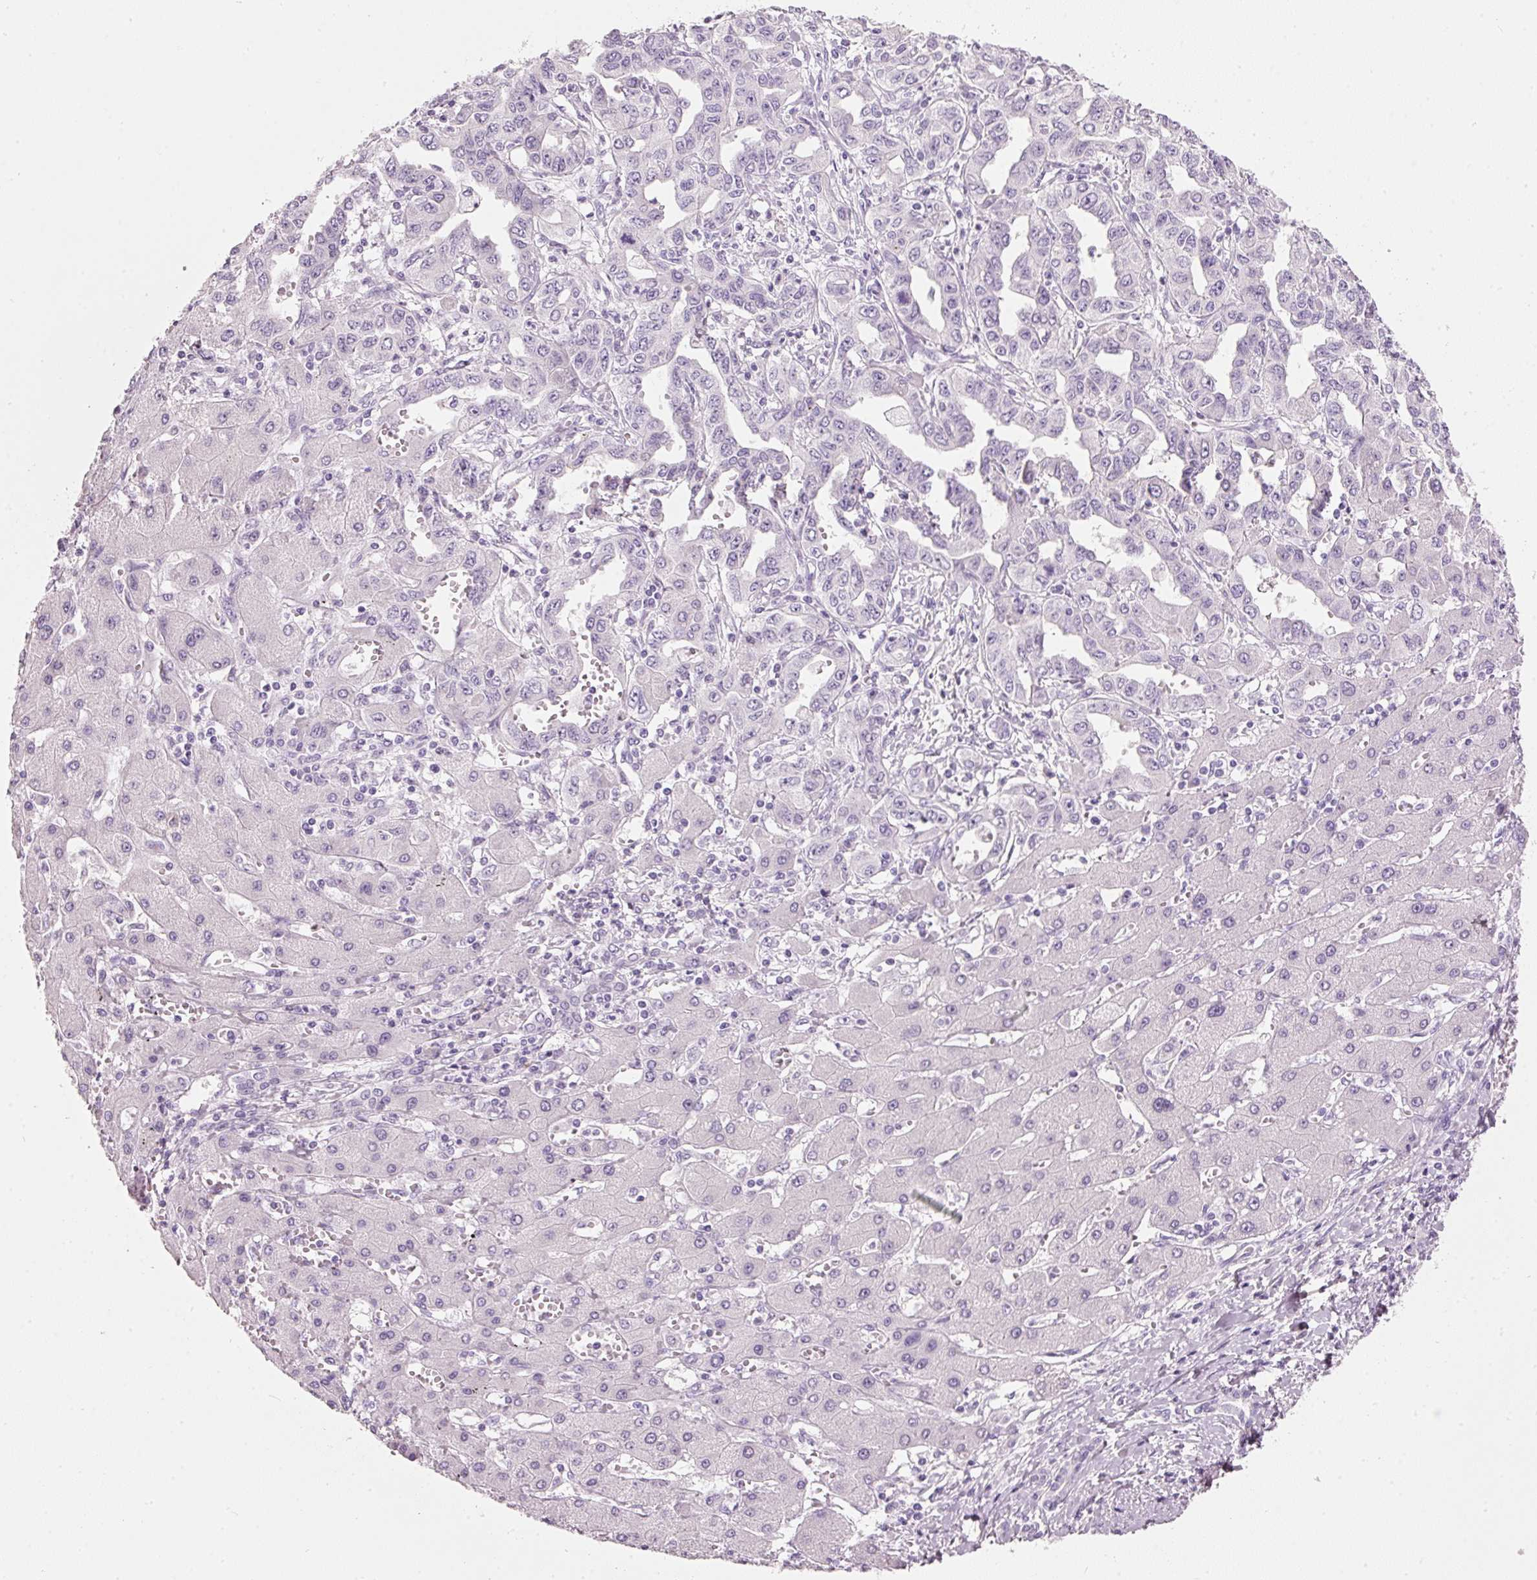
{"staining": {"intensity": "negative", "quantity": "none", "location": "none"}, "tissue": "liver cancer", "cell_type": "Tumor cells", "image_type": "cancer", "snomed": [{"axis": "morphology", "description": "Cholangiocarcinoma"}, {"axis": "topography", "description": "Liver"}], "caption": "This photomicrograph is of liver cancer stained with immunohistochemistry to label a protein in brown with the nuclei are counter-stained blue. There is no expression in tumor cells.", "gene": "PDXDC1", "patient": {"sex": "male", "age": 59}}